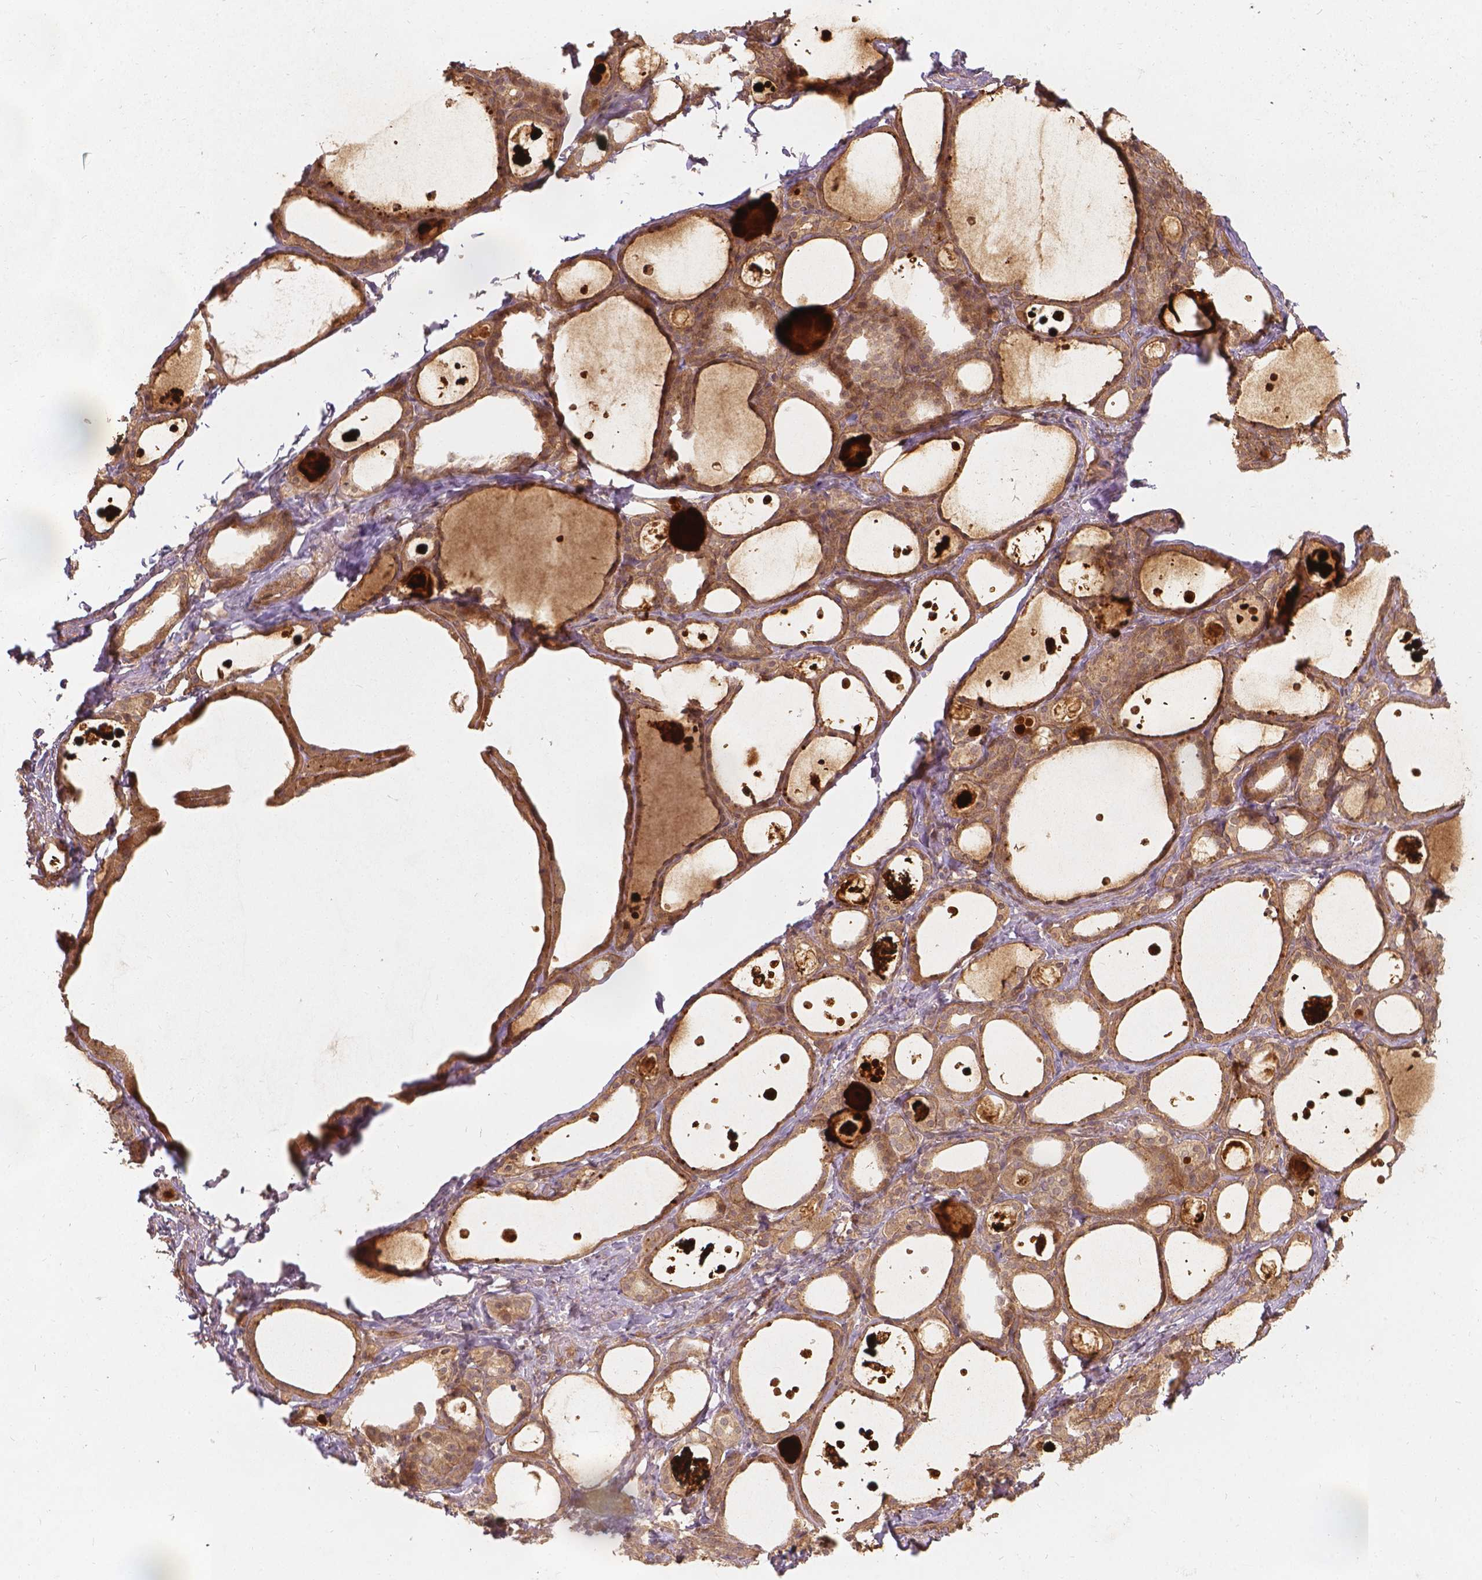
{"staining": {"intensity": "moderate", "quantity": ">75%", "location": "cytoplasmic/membranous"}, "tissue": "thyroid gland", "cell_type": "Glandular cells", "image_type": "normal", "snomed": [{"axis": "morphology", "description": "Normal tissue, NOS"}, {"axis": "topography", "description": "Thyroid gland"}], "caption": "Thyroid gland stained for a protein shows moderate cytoplasmic/membranous positivity in glandular cells. (Brightfield microscopy of DAB IHC at high magnification).", "gene": "XPR1", "patient": {"sex": "male", "age": 68}}